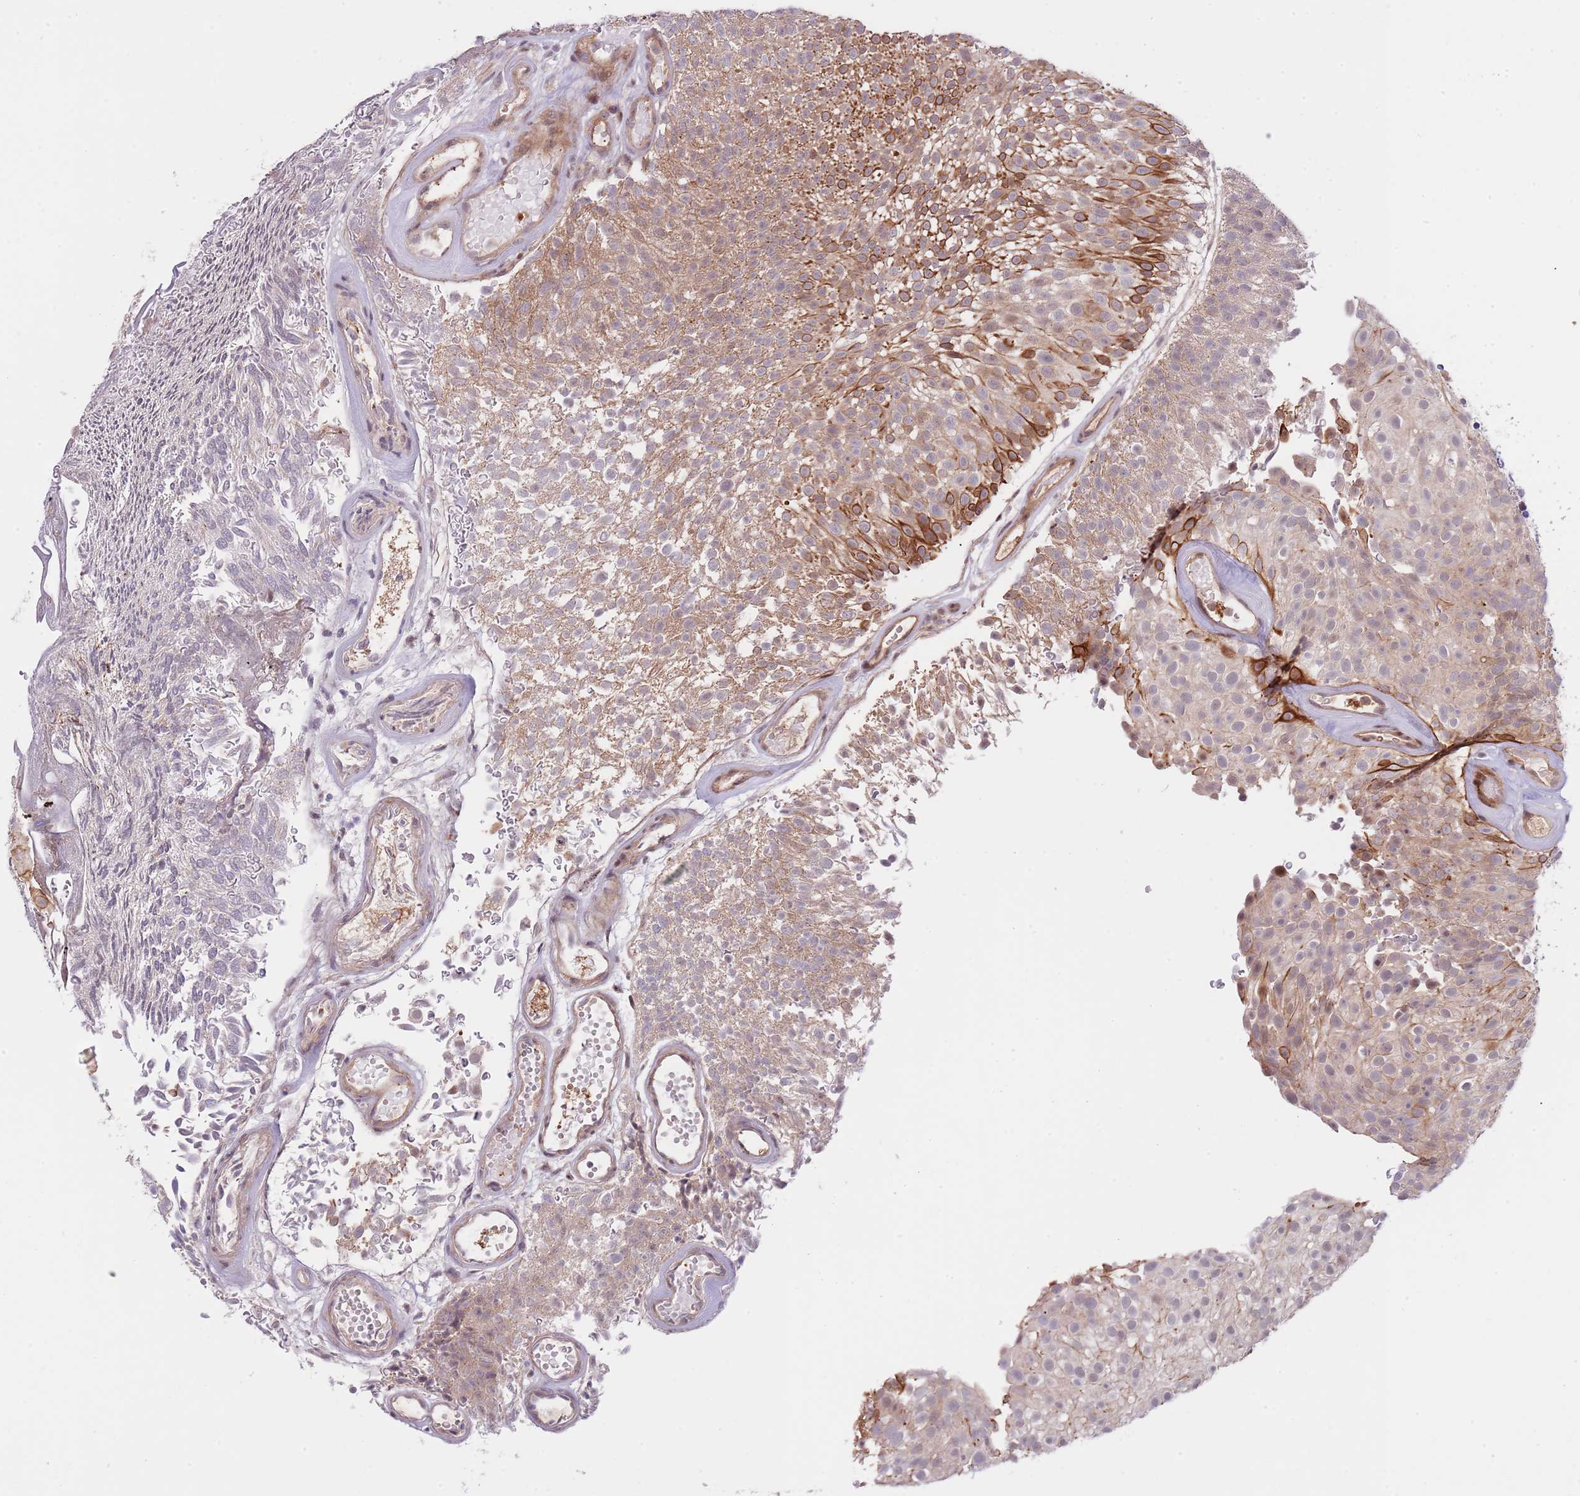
{"staining": {"intensity": "strong", "quantity": "25%-75%", "location": "cytoplasmic/membranous"}, "tissue": "urothelial cancer", "cell_type": "Tumor cells", "image_type": "cancer", "snomed": [{"axis": "morphology", "description": "Urothelial carcinoma, Low grade"}, {"axis": "topography", "description": "Urinary bladder"}], "caption": "This micrograph exhibits low-grade urothelial carcinoma stained with immunohistochemistry to label a protein in brown. The cytoplasmic/membranous of tumor cells show strong positivity for the protein. Nuclei are counter-stained blue.", "gene": "PRR16", "patient": {"sex": "male", "age": 78}}